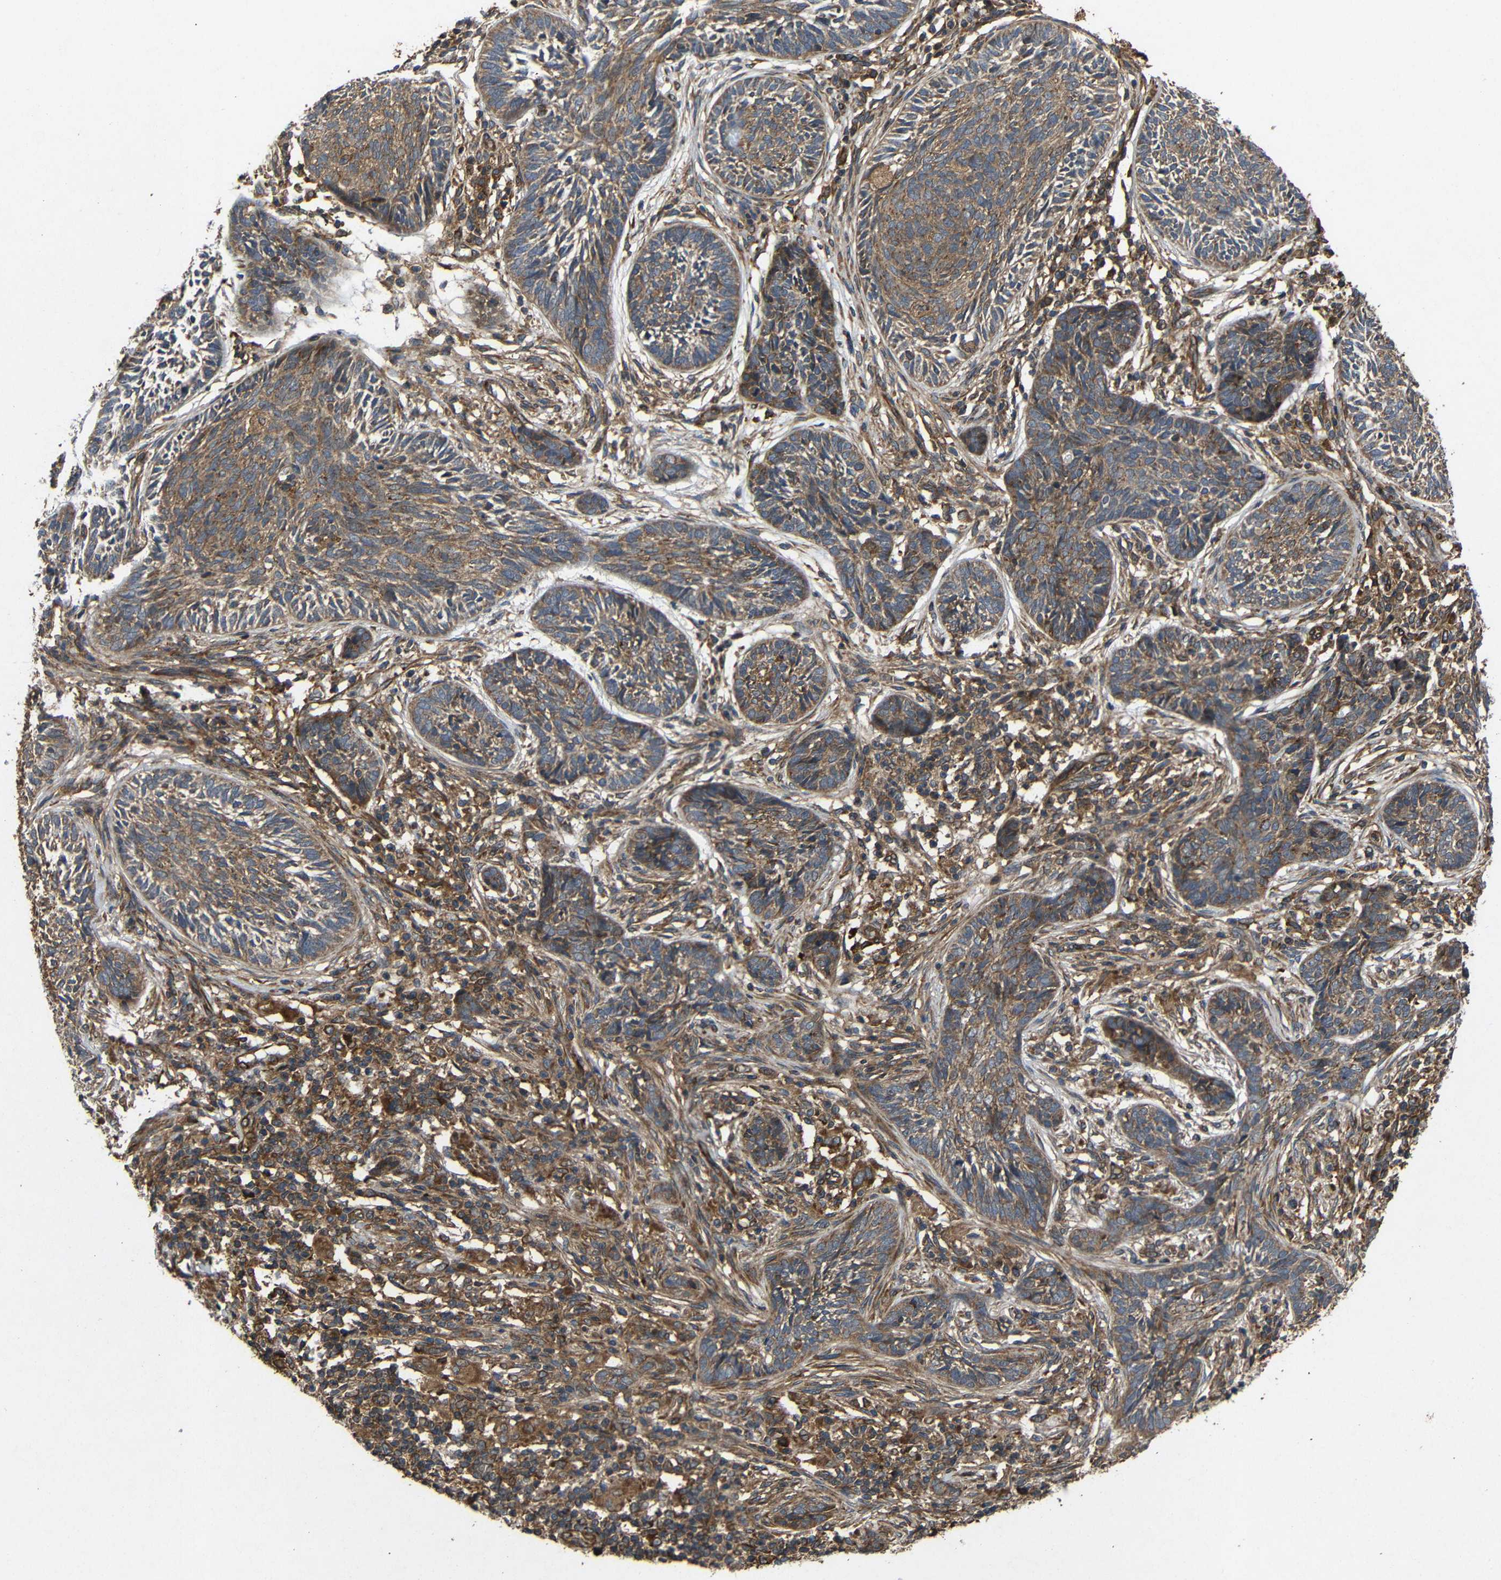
{"staining": {"intensity": "moderate", "quantity": ">75%", "location": "cytoplasmic/membranous"}, "tissue": "skin cancer", "cell_type": "Tumor cells", "image_type": "cancer", "snomed": [{"axis": "morphology", "description": "Papilloma, NOS"}, {"axis": "morphology", "description": "Basal cell carcinoma"}, {"axis": "topography", "description": "Skin"}], "caption": "The photomicrograph exhibits staining of basal cell carcinoma (skin), revealing moderate cytoplasmic/membranous protein positivity (brown color) within tumor cells.", "gene": "EIF2S1", "patient": {"sex": "male", "age": 87}}